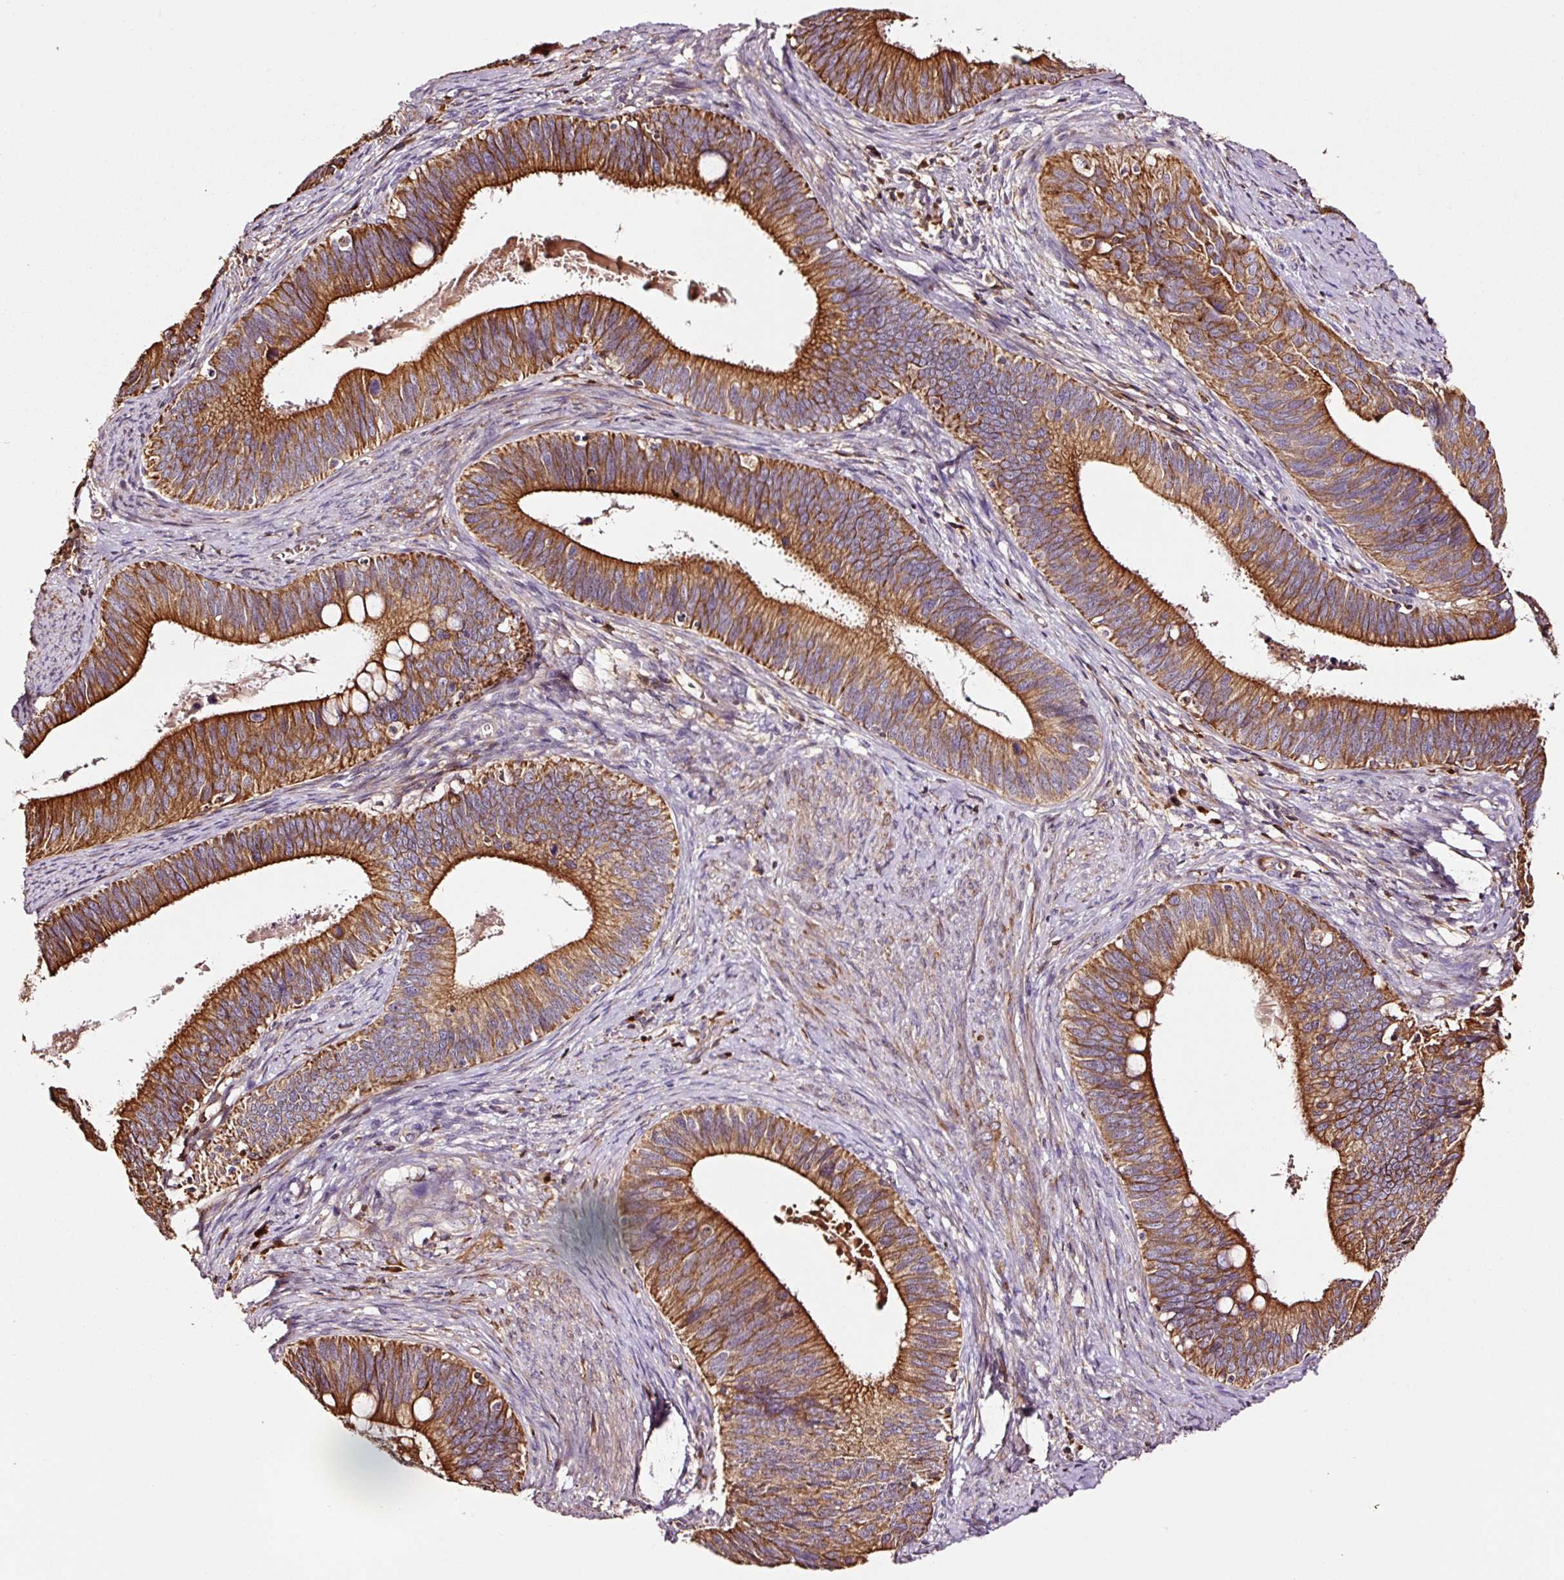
{"staining": {"intensity": "strong", "quantity": ">75%", "location": "cytoplasmic/membranous"}, "tissue": "cervical cancer", "cell_type": "Tumor cells", "image_type": "cancer", "snomed": [{"axis": "morphology", "description": "Adenocarcinoma, NOS"}, {"axis": "topography", "description": "Cervix"}], "caption": "Protein staining displays strong cytoplasmic/membranous staining in approximately >75% of tumor cells in cervical cancer. (brown staining indicates protein expression, while blue staining denotes nuclei).", "gene": "PGLYRP2", "patient": {"sex": "female", "age": 42}}